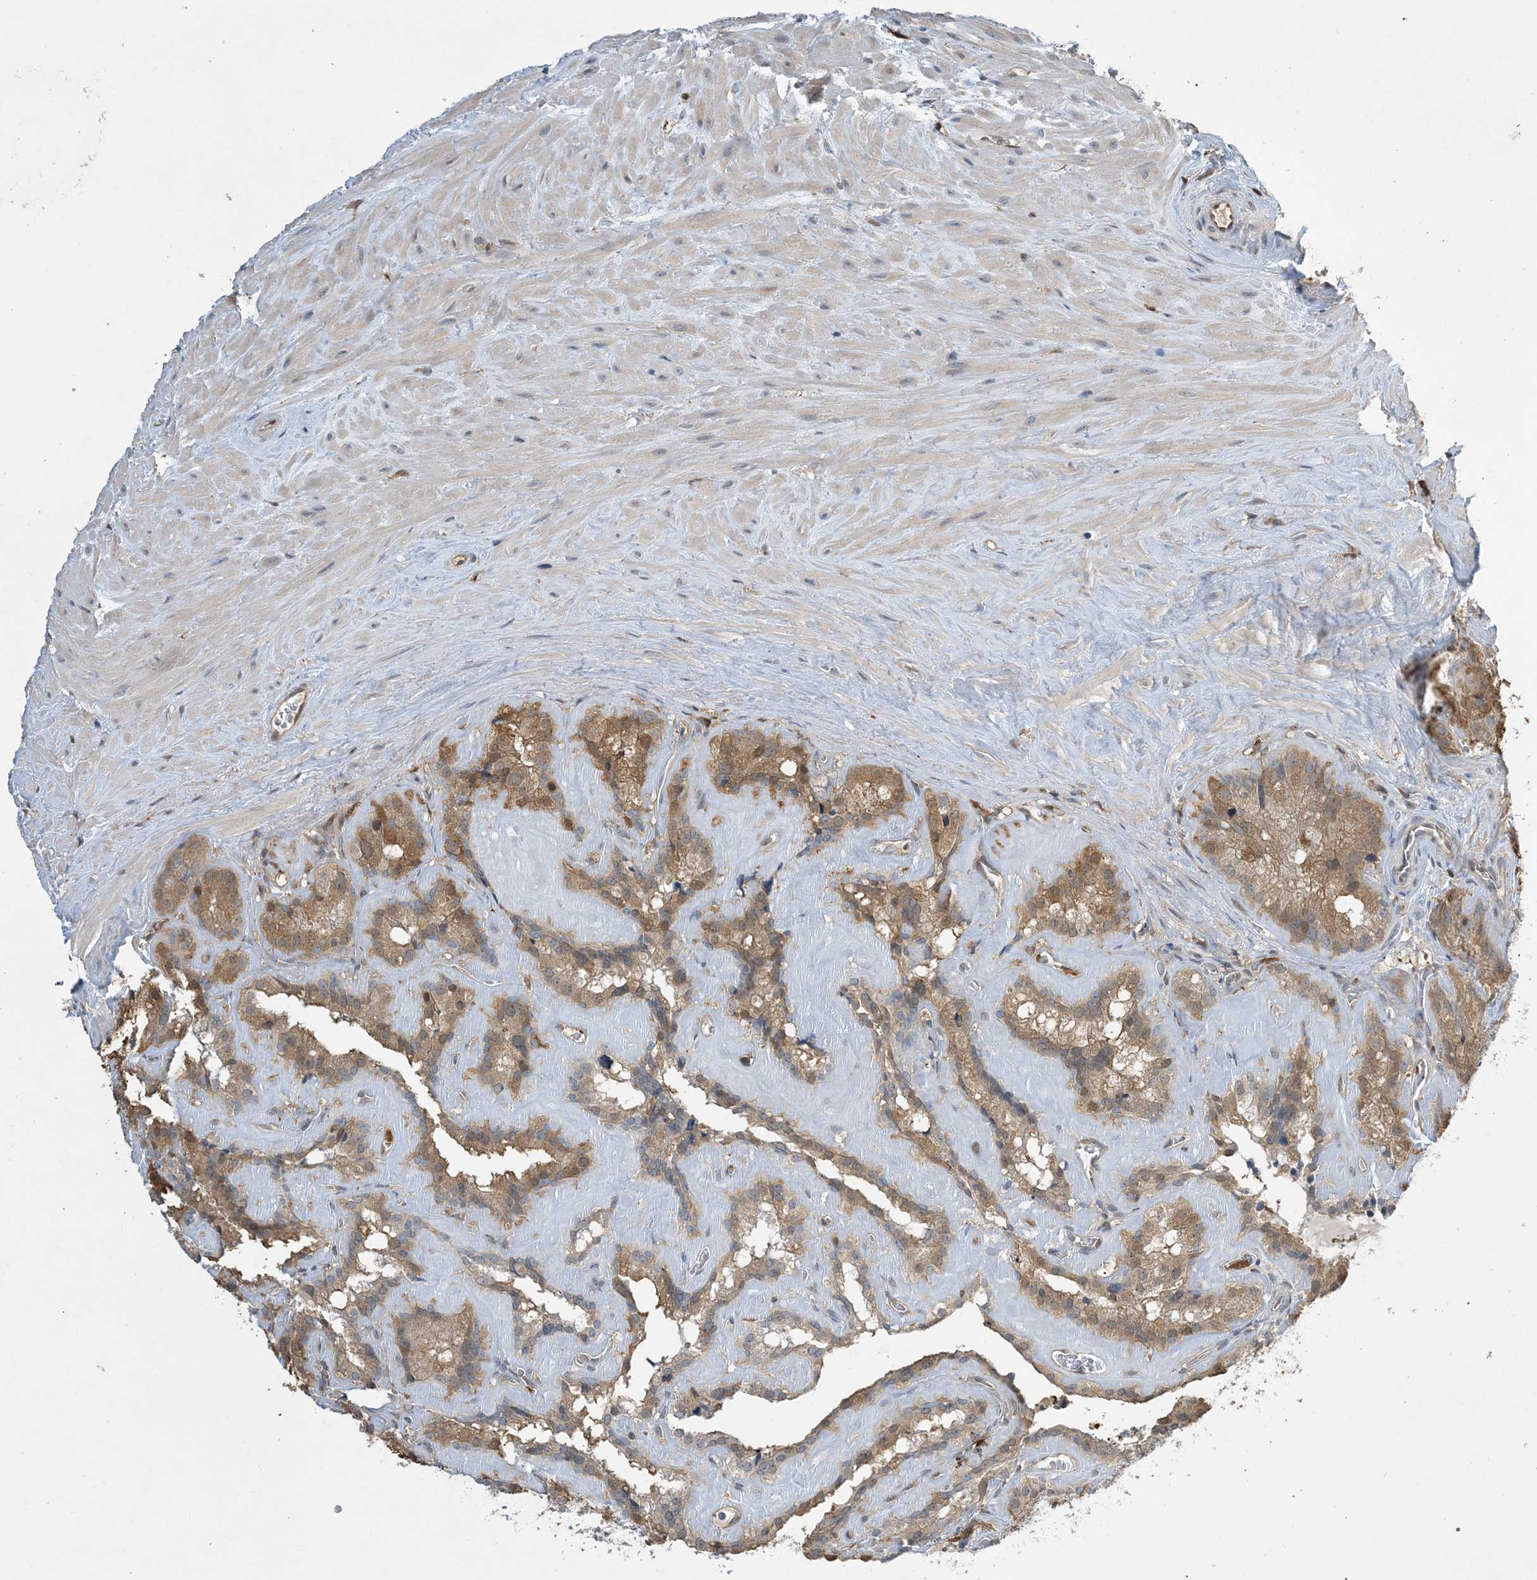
{"staining": {"intensity": "moderate", "quantity": ">75%", "location": "cytoplasmic/membranous"}, "tissue": "seminal vesicle", "cell_type": "Glandular cells", "image_type": "normal", "snomed": [{"axis": "morphology", "description": "Normal tissue, NOS"}, {"axis": "topography", "description": "Prostate"}, {"axis": "topography", "description": "Seminal veicle"}], "caption": "Brown immunohistochemical staining in benign human seminal vesicle exhibits moderate cytoplasmic/membranous expression in about >75% of glandular cells. (Stains: DAB in brown, nuclei in blue, Microscopy: brightfield microscopy at high magnification).", "gene": "TMSB4X", "patient": {"sex": "male", "age": 59}}